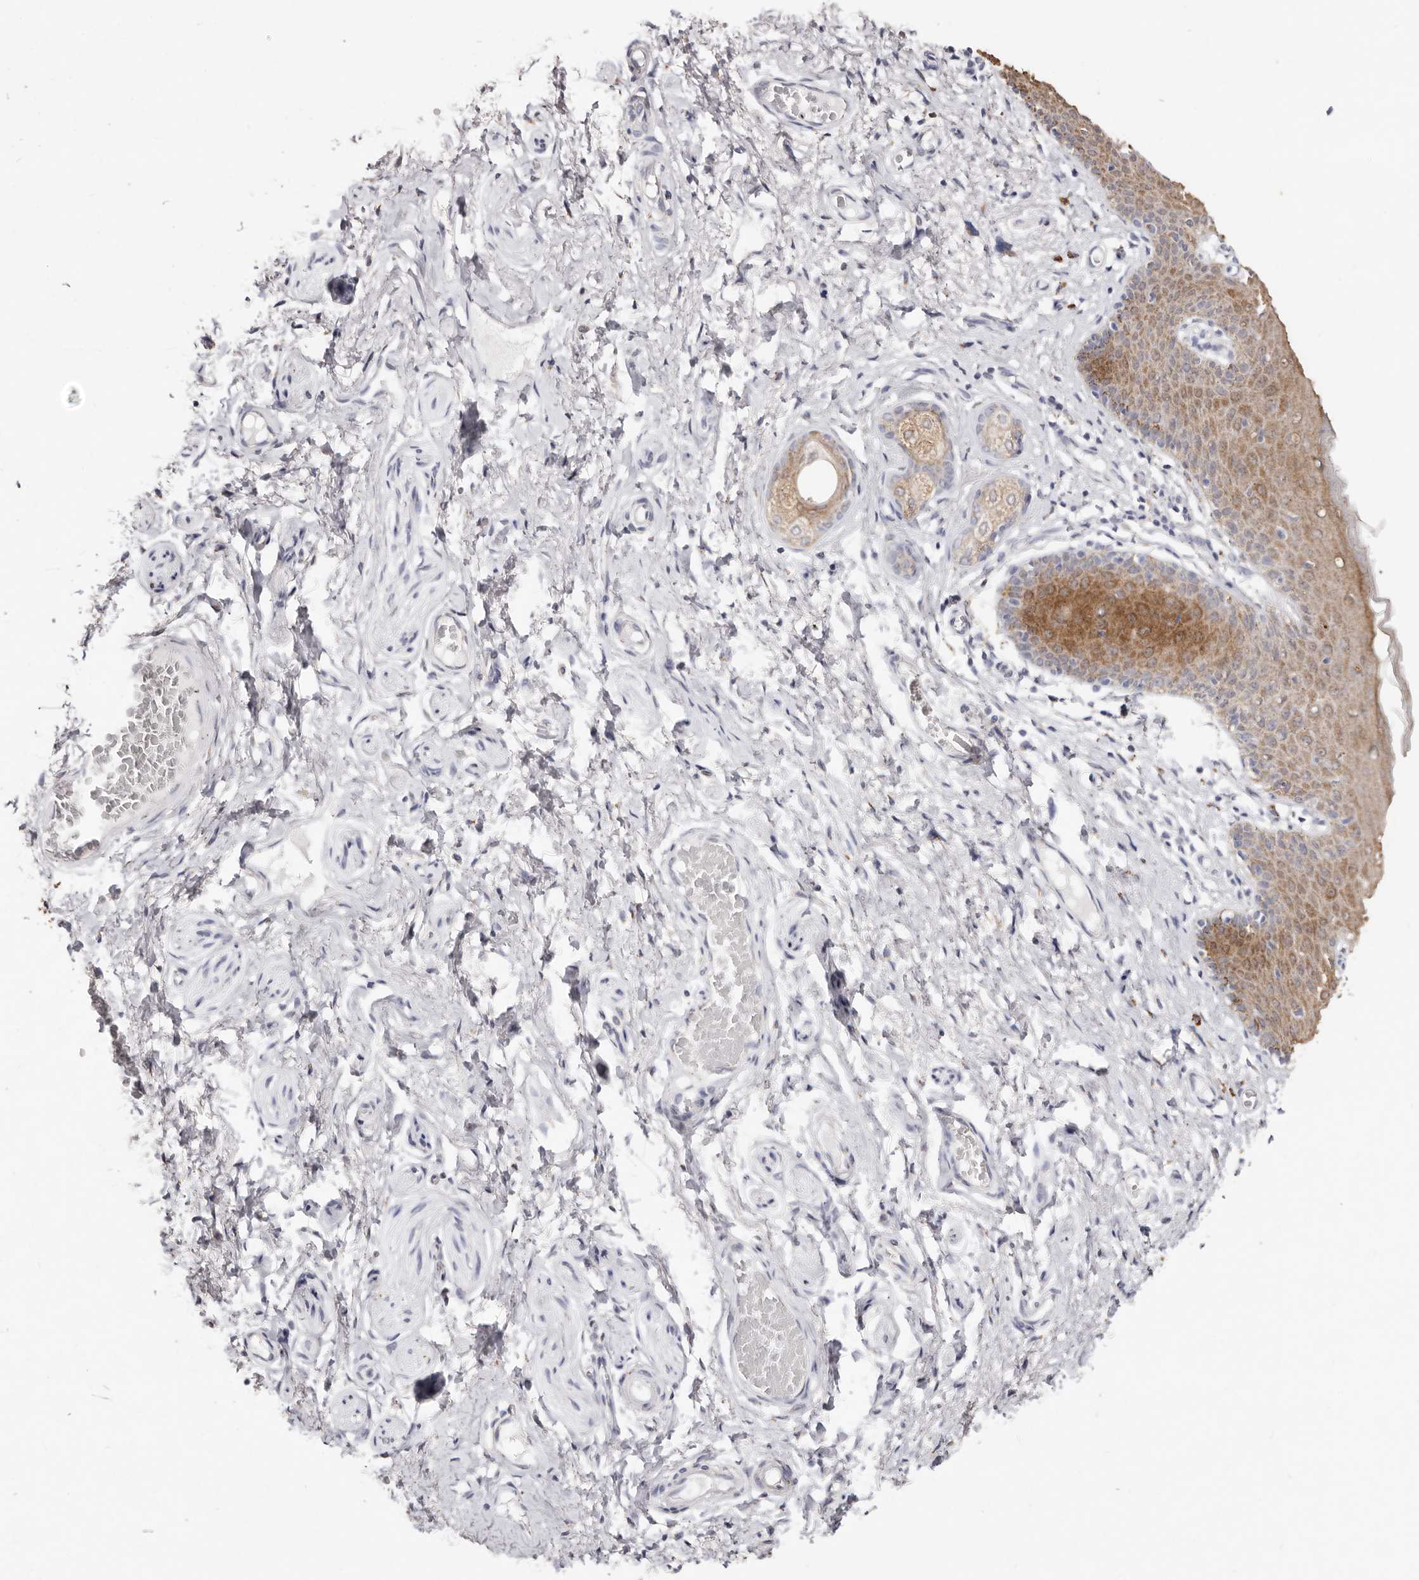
{"staining": {"intensity": "strong", "quantity": ">75%", "location": "cytoplasmic/membranous,nuclear"}, "tissue": "skin", "cell_type": "Epidermal cells", "image_type": "normal", "snomed": [{"axis": "morphology", "description": "Normal tissue, NOS"}, {"axis": "topography", "description": "Vulva"}], "caption": "Human skin stained with a brown dye displays strong cytoplasmic/membranous,nuclear positive expression in approximately >75% of epidermal cells.", "gene": "LGALS7B", "patient": {"sex": "female", "age": 66}}